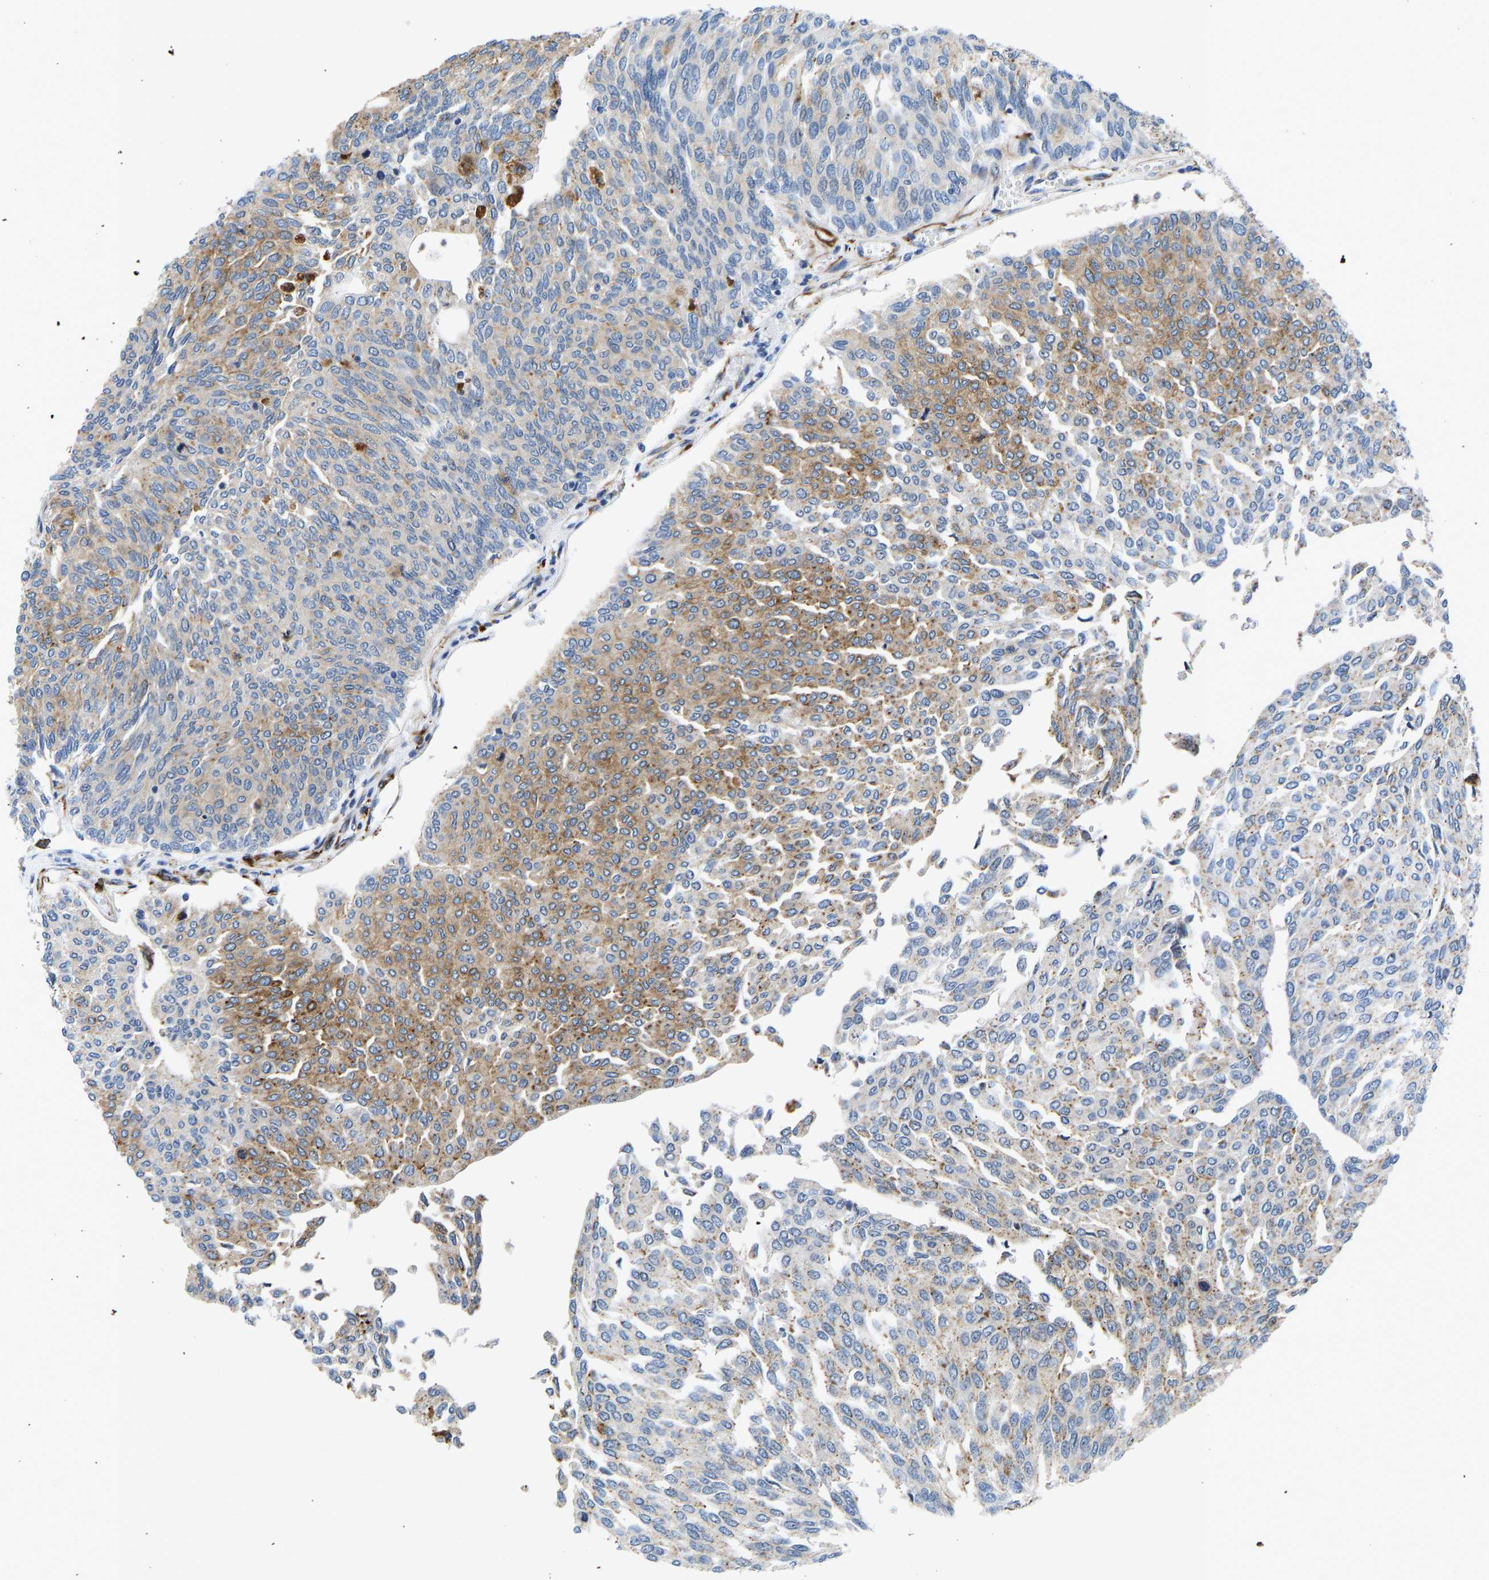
{"staining": {"intensity": "weak", "quantity": "25%-75%", "location": "cytoplasmic/membranous"}, "tissue": "urothelial cancer", "cell_type": "Tumor cells", "image_type": "cancer", "snomed": [{"axis": "morphology", "description": "Urothelial carcinoma, Low grade"}, {"axis": "topography", "description": "Urinary bladder"}], "caption": "Immunohistochemistry of human urothelial cancer displays low levels of weak cytoplasmic/membranous staining in about 25%-75% of tumor cells.", "gene": "RESF1", "patient": {"sex": "female", "age": 79}}